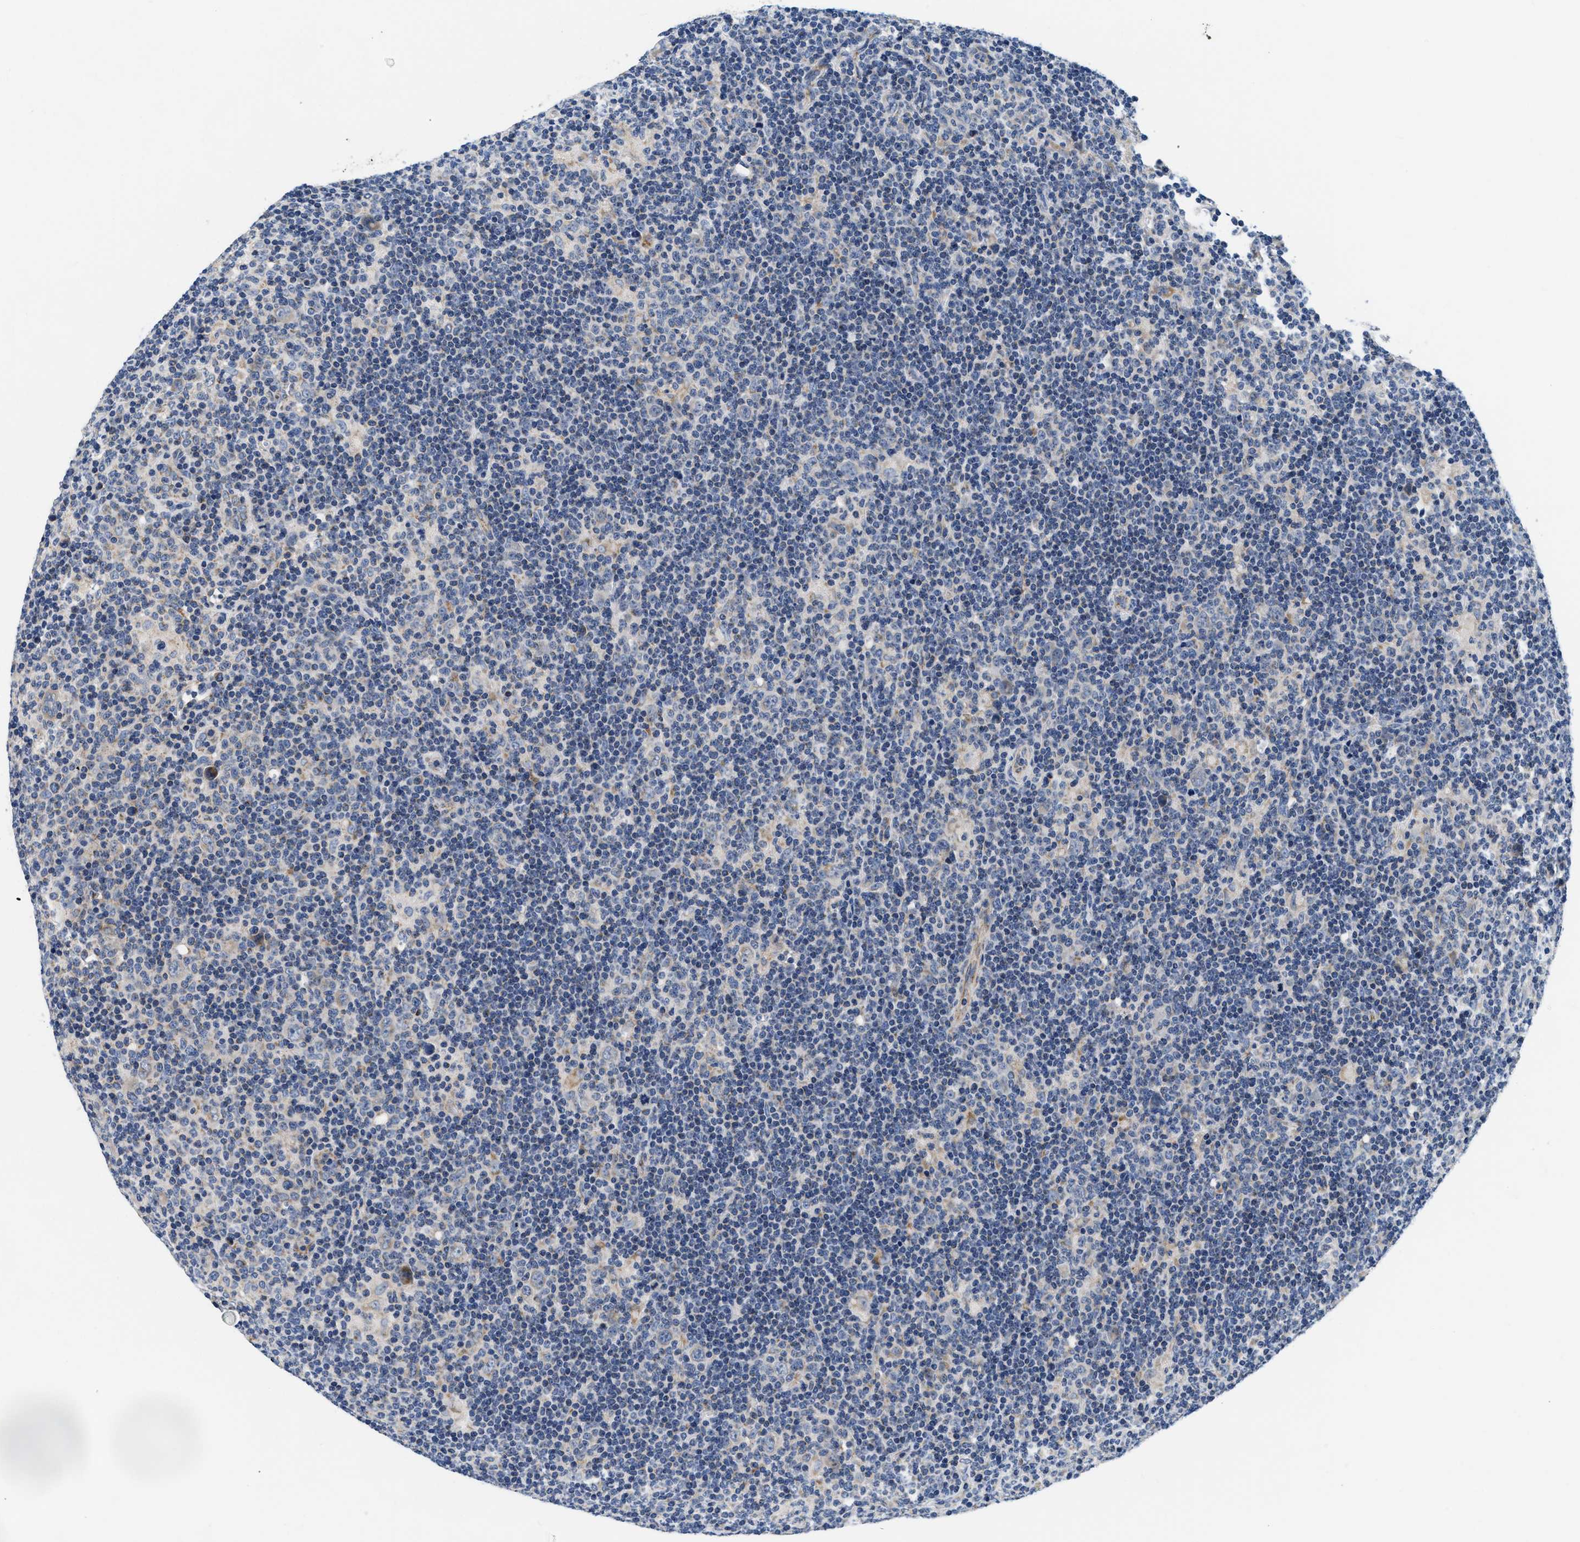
{"staining": {"intensity": "negative", "quantity": "none", "location": "none"}, "tissue": "lymphoma", "cell_type": "Tumor cells", "image_type": "cancer", "snomed": [{"axis": "morphology", "description": "Hodgkin's disease, NOS"}, {"axis": "topography", "description": "Lymph node"}], "caption": "This micrograph is of Hodgkin's disease stained with immunohistochemistry to label a protein in brown with the nuclei are counter-stained blue. There is no positivity in tumor cells.", "gene": "PDP1", "patient": {"sex": "female", "age": 57}}